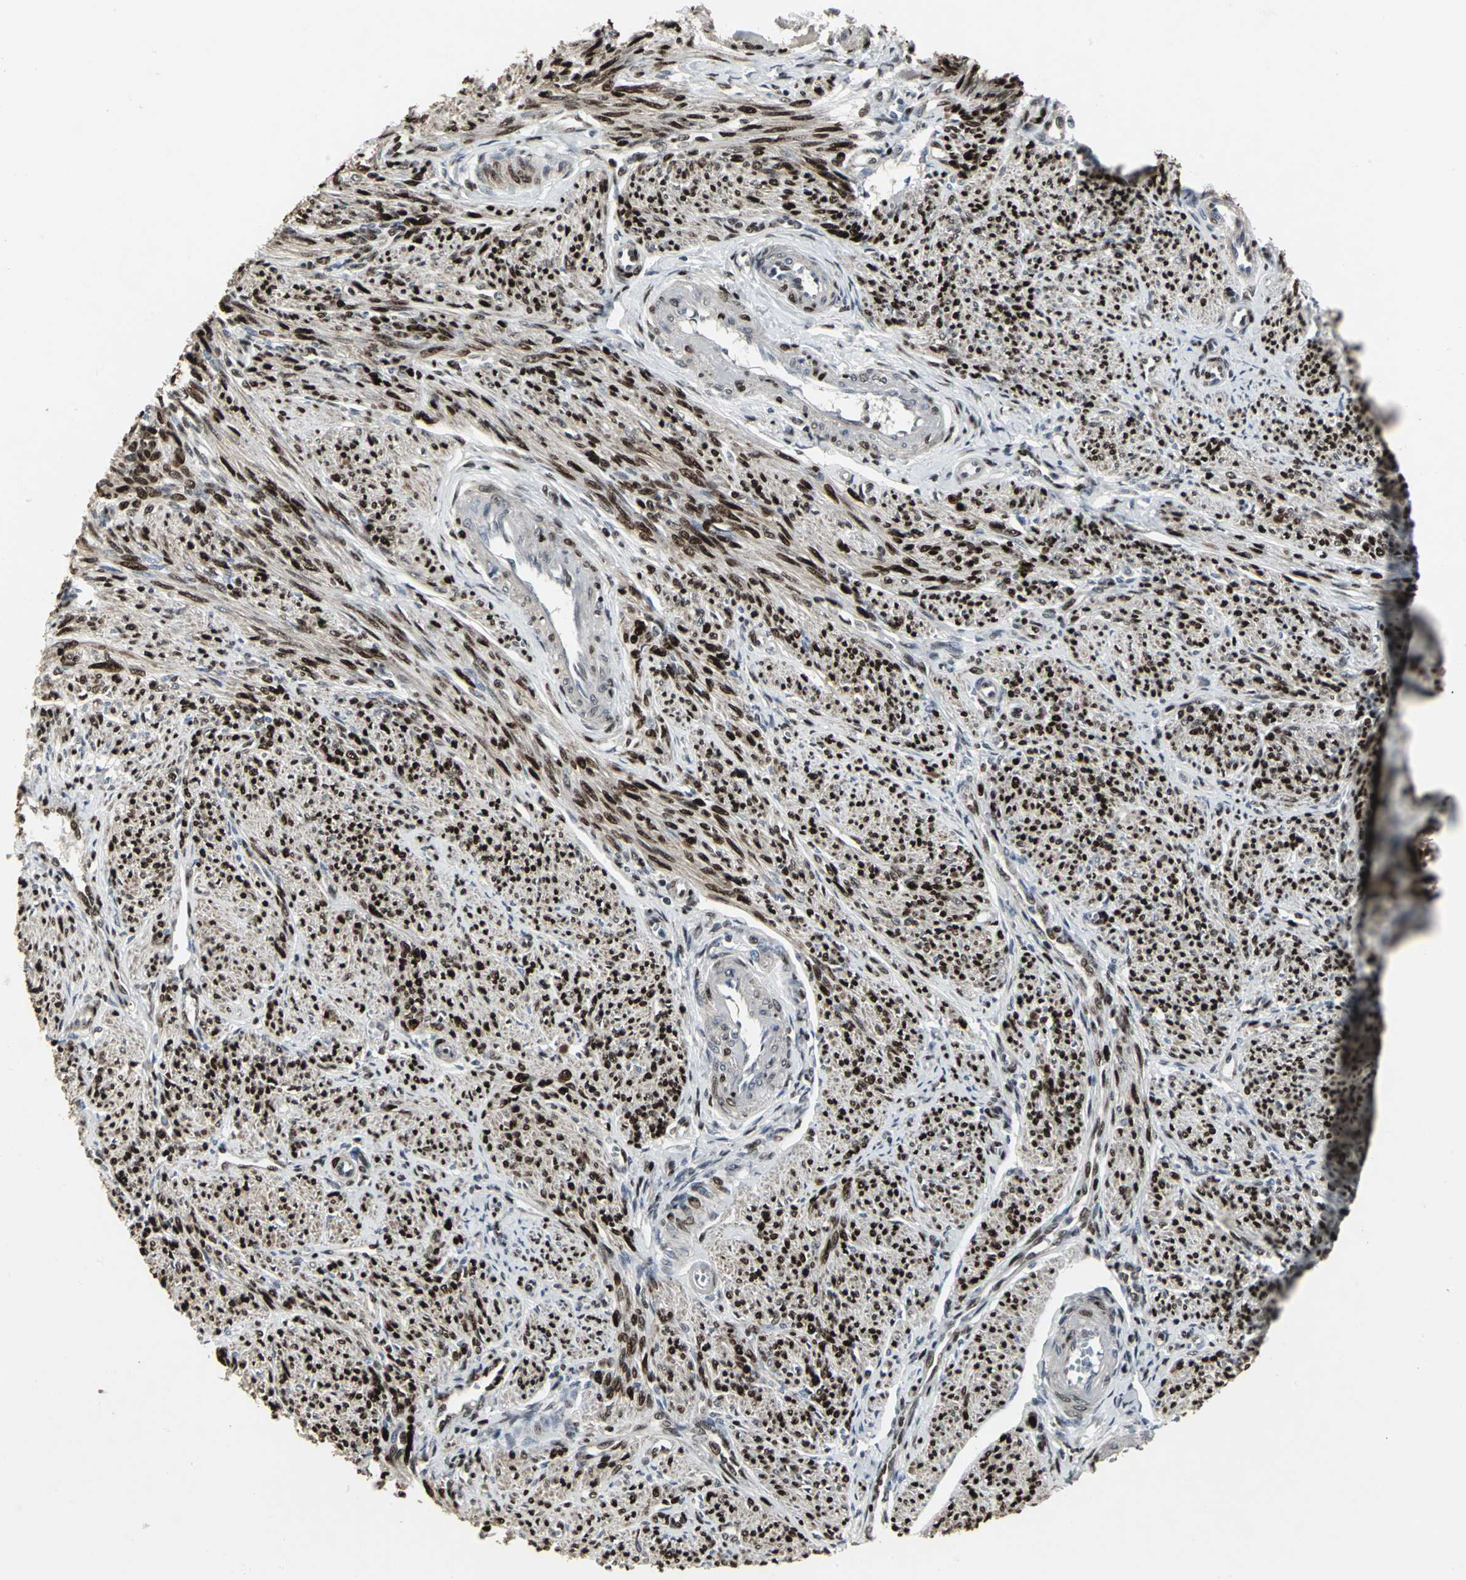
{"staining": {"intensity": "strong", "quantity": ">75%", "location": "nuclear"}, "tissue": "smooth muscle", "cell_type": "Smooth muscle cells", "image_type": "normal", "snomed": [{"axis": "morphology", "description": "Normal tissue, NOS"}, {"axis": "topography", "description": "Smooth muscle"}], "caption": "Strong nuclear expression for a protein is seen in approximately >75% of smooth muscle cells of unremarkable smooth muscle using immunohistochemistry (IHC).", "gene": "SRF", "patient": {"sex": "female", "age": 65}}